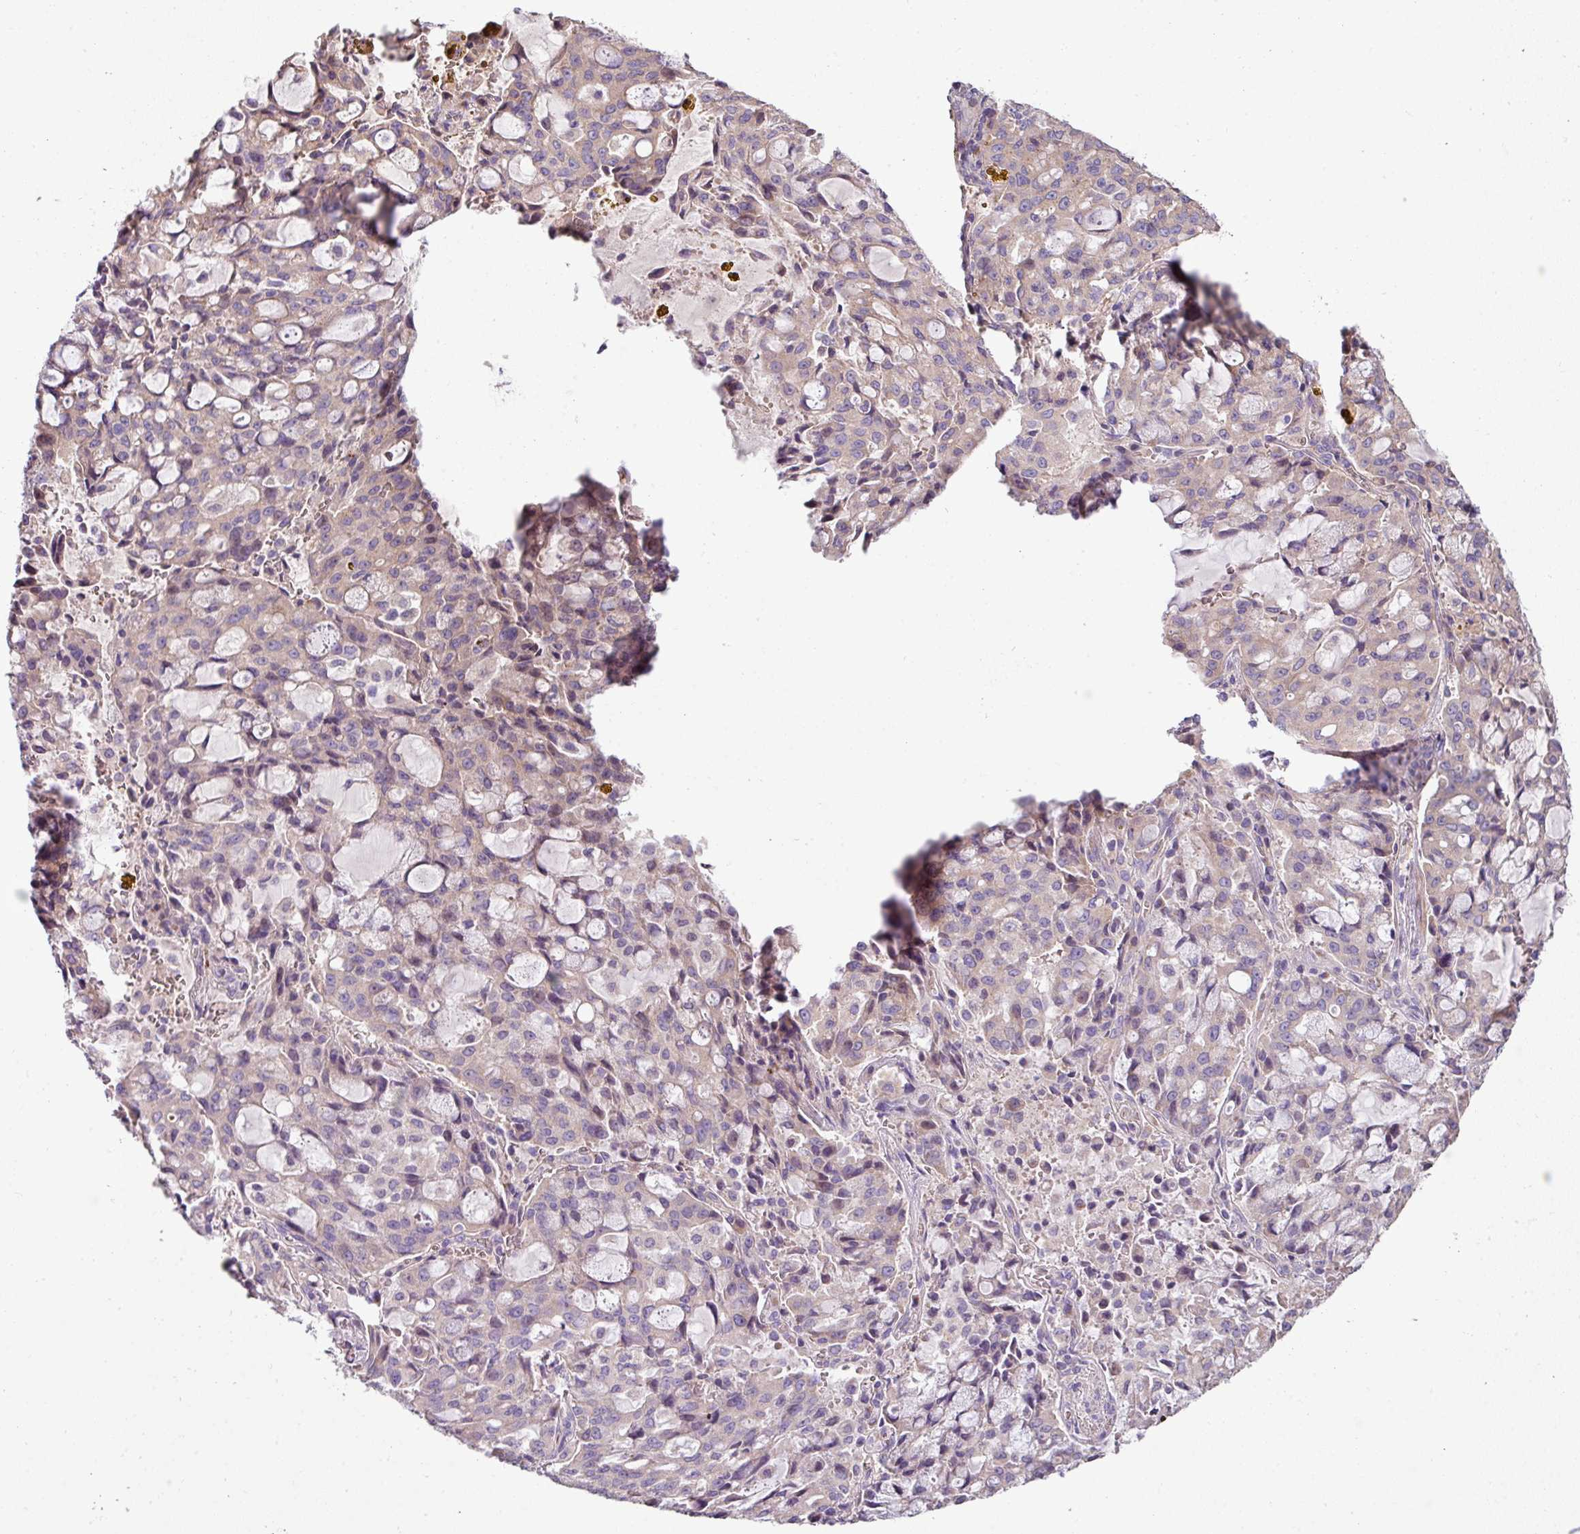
{"staining": {"intensity": "weak", "quantity": "25%-75%", "location": "cytoplasmic/membranous"}, "tissue": "lung cancer", "cell_type": "Tumor cells", "image_type": "cancer", "snomed": [{"axis": "morphology", "description": "Adenocarcinoma, NOS"}, {"axis": "topography", "description": "Lung"}], "caption": "Lung cancer (adenocarcinoma) was stained to show a protein in brown. There is low levels of weak cytoplasmic/membranous staining in about 25%-75% of tumor cells. (IHC, brightfield microscopy, high magnification).", "gene": "LRRC9", "patient": {"sex": "female", "age": 44}}